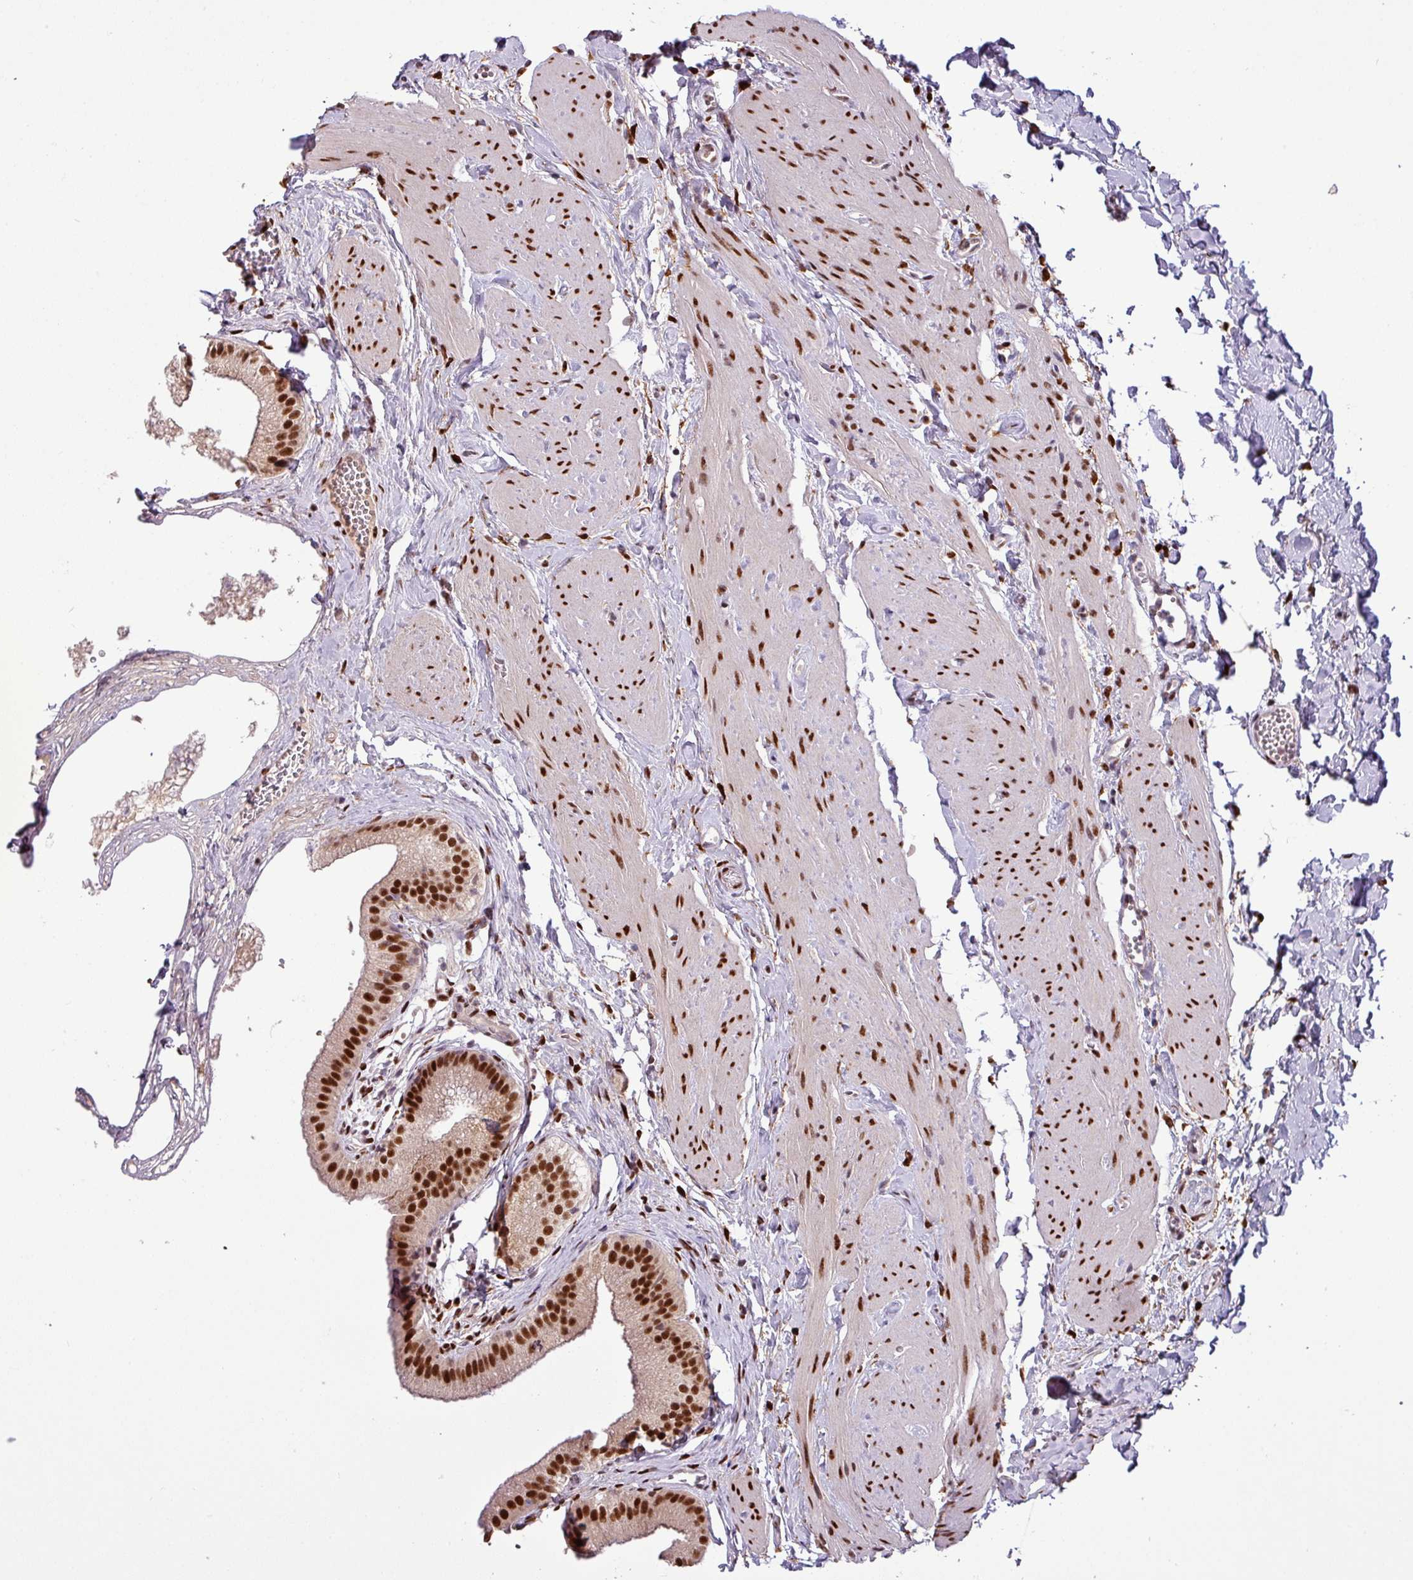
{"staining": {"intensity": "strong", "quantity": ">75%", "location": "nuclear"}, "tissue": "gallbladder", "cell_type": "Glandular cells", "image_type": "normal", "snomed": [{"axis": "morphology", "description": "Normal tissue, NOS"}, {"axis": "topography", "description": "Gallbladder"}], "caption": "Protein analysis of normal gallbladder displays strong nuclear staining in approximately >75% of glandular cells. Using DAB (brown) and hematoxylin (blue) stains, captured at high magnification using brightfield microscopy.", "gene": "IRF2BPL", "patient": {"sex": "female", "age": 54}}